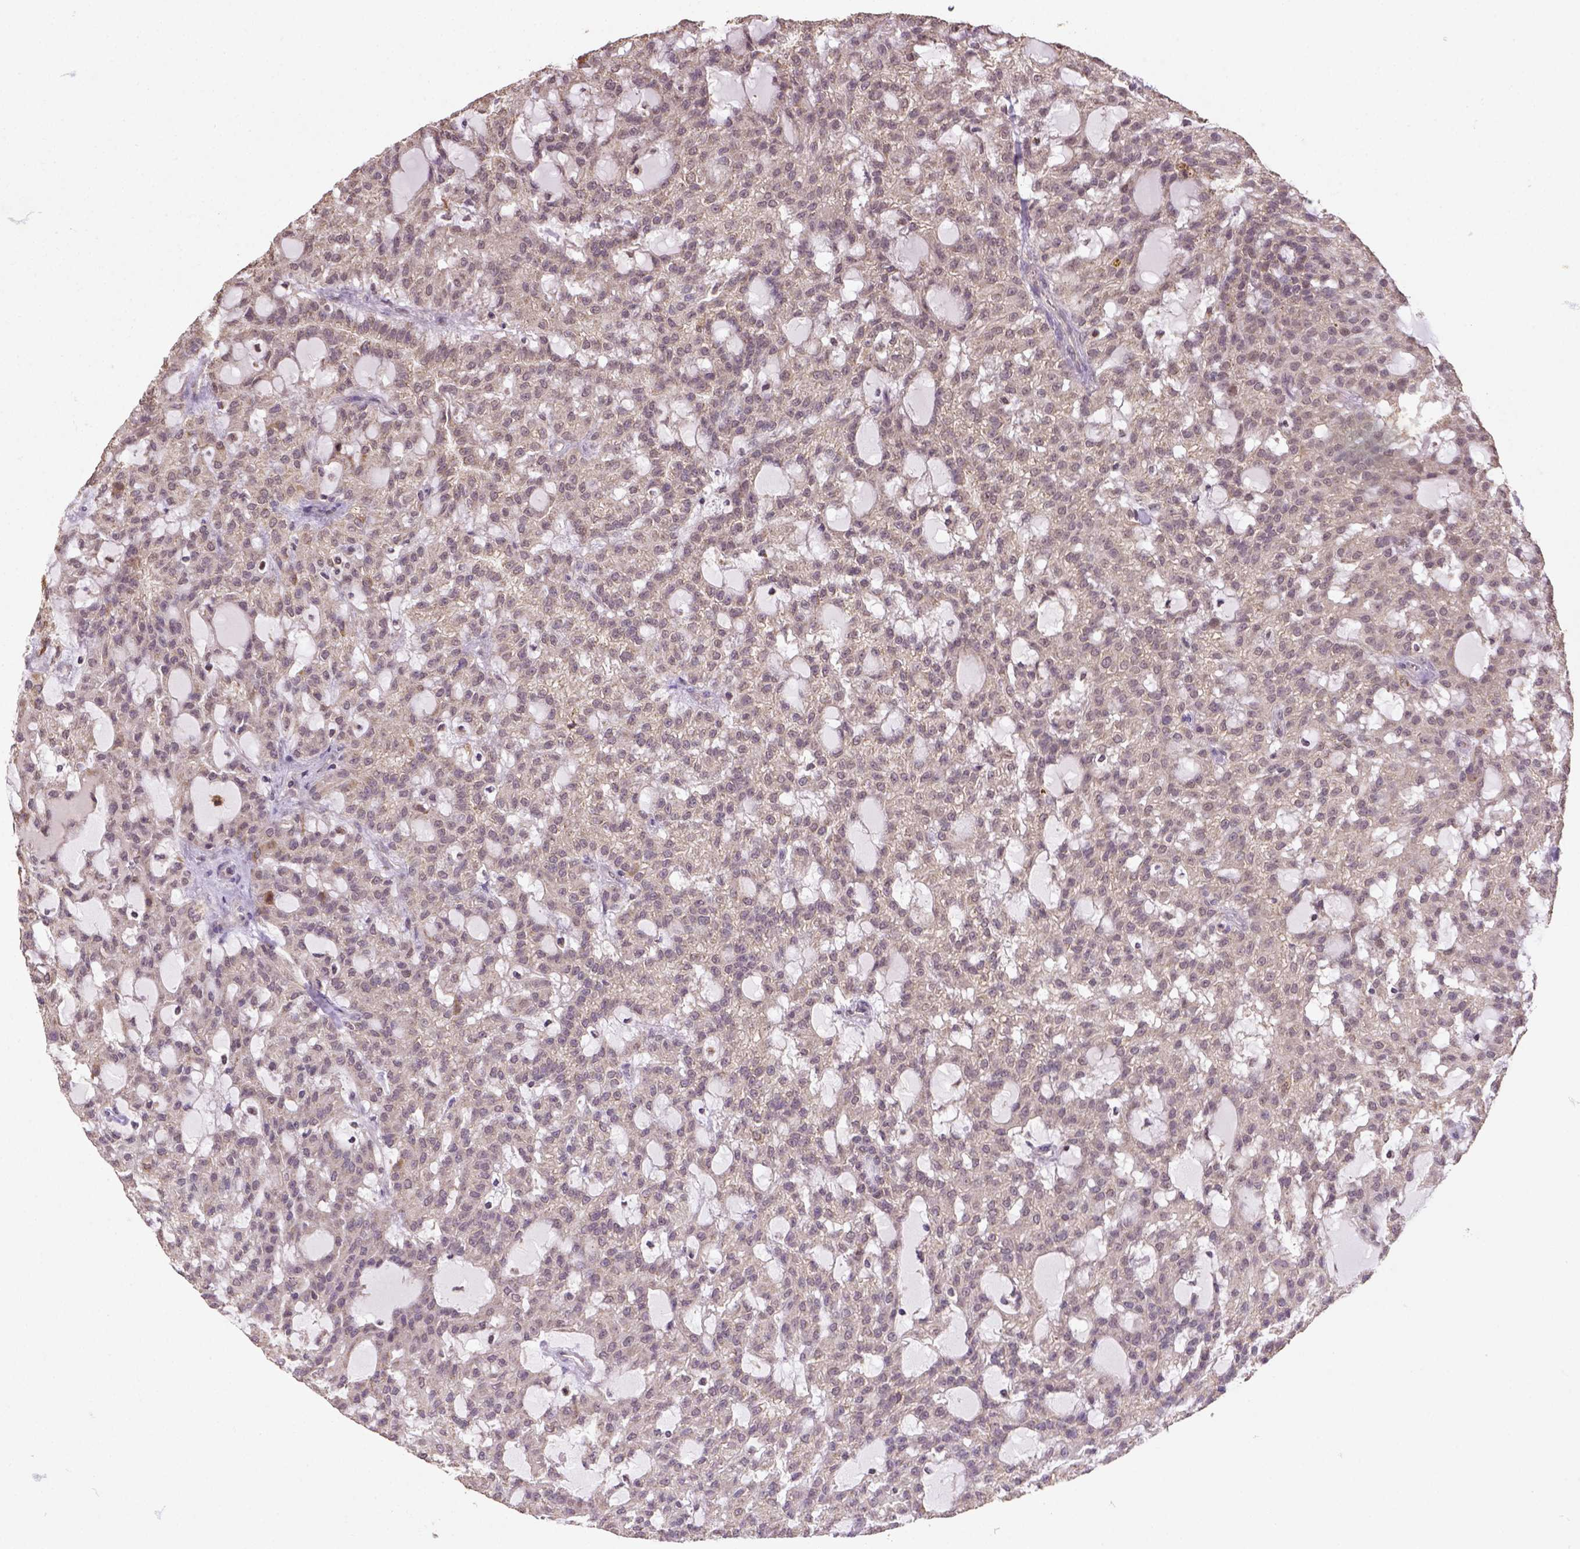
{"staining": {"intensity": "weak", "quantity": "25%-75%", "location": "cytoplasmic/membranous"}, "tissue": "renal cancer", "cell_type": "Tumor cells", "image_type": "cancer", "snomed": [{"axis": "morphology", "description": "Adenocarcinoma, NOS"}, {"axis": "topography", "description": "Kidney"}], "caption": "Immunohistochemistry (IHC) image of neoplastic tissue: renal cancer stained using immunohistochemistry demonstrates low levels of weak protein expression localized specifically in the cytoplasmic/membranous of tumor cells, appearing as a cytoplasmic/membranous brown color.", "gene": "NUDT10", "patient": {"sex": "male", "age": 63}}